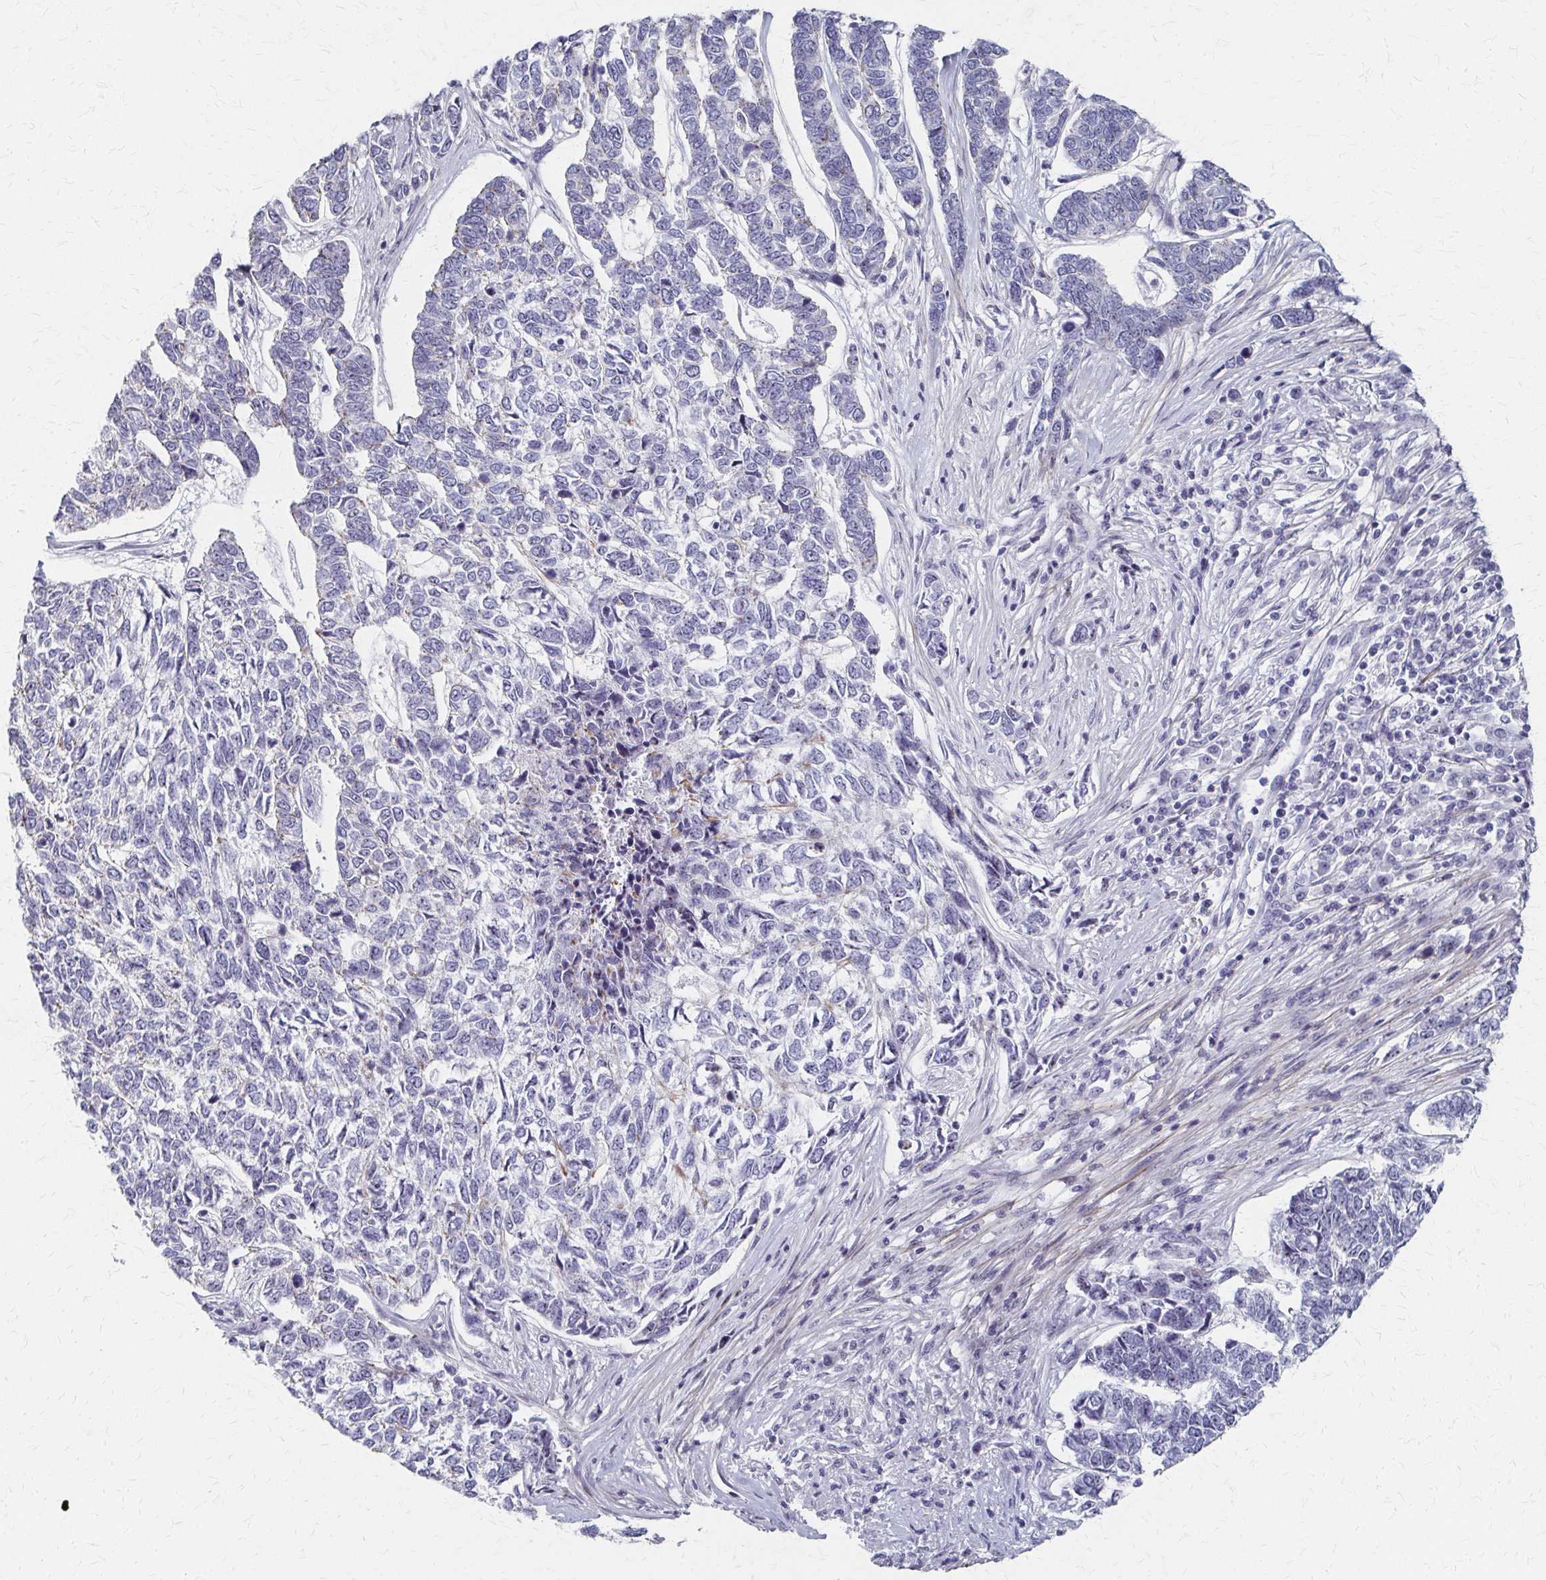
{"staining": {"intensity": "negative", "quantity": "none", "location": "none"}, "tissue": "skin cancer", "cell_type": "Tumor cells", "image_type": "cancer", "snomed": [{"axis": "morphology", "description": "Basal cell carcinoma"}, {"axis": "topography", "description": "Skin"}], "caption": "Skin basal cell carcinoma was stained to show a protein in brown. There is no significant expression in tumor cells.", "gene": "PES1", "patient": {"sex": "female", "age": 65}}